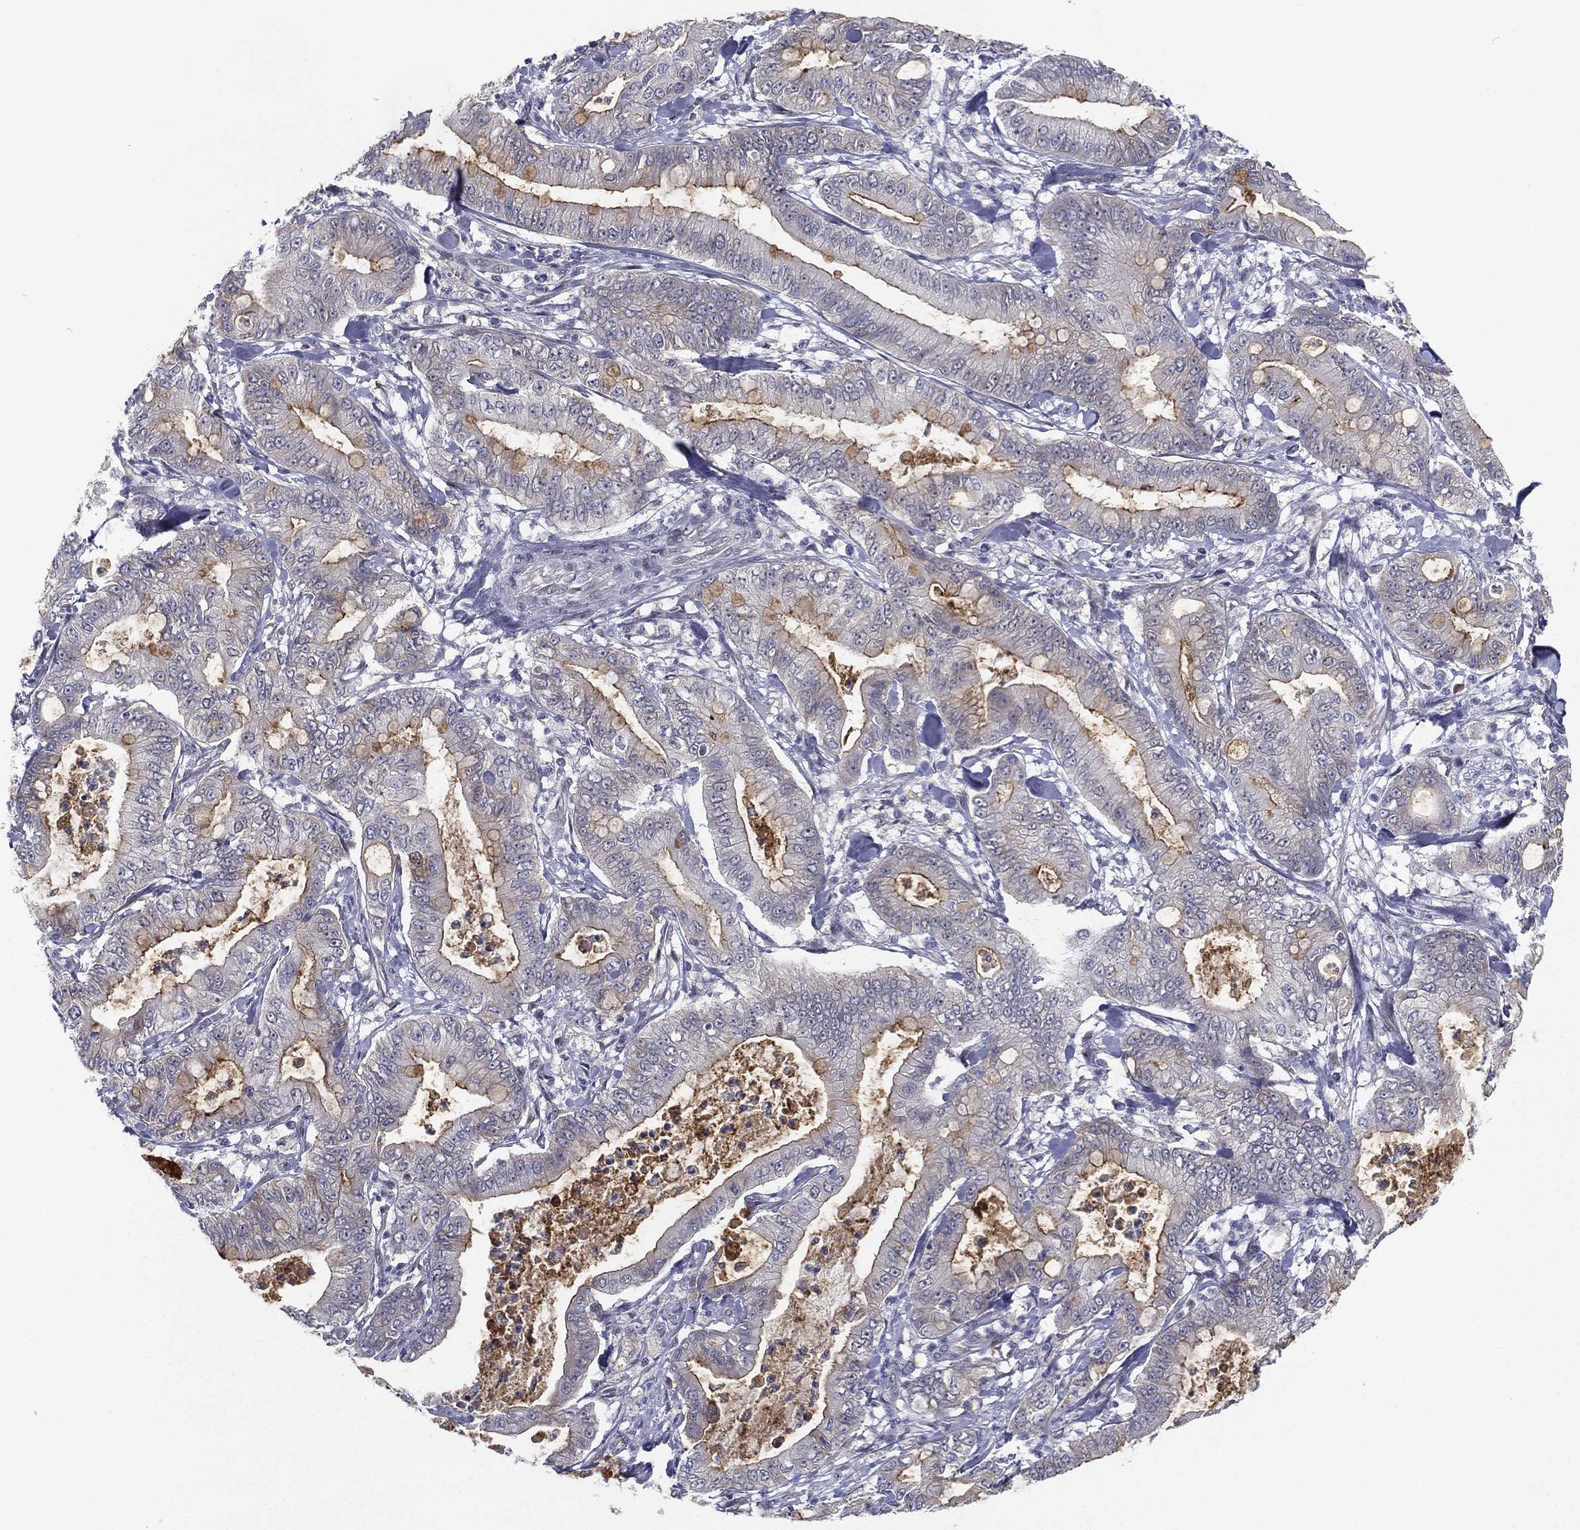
{"staining": {"intensity": "moderate", "quantity": "<25%", "location": "cytoplasmic/membranous"}, "tissue": "pancreatic cancer", "cell_type": "Tumor cells", "image_type": "cancer", "snomed": [{"axis": "morphology", "description": "Adenocarcinoma, NOS"}, {"axis": "topography", "description": "Pancreas"}], "caption": "Adenocarcinoma (pancreatic) tissue reveals moderate cytoplasmic/membranous positivity in approximately <25% of tumor cells (Brightfield microscopy of DAB IHC at high magnification).", "gene": "MS4A8", "patient": {"sex": "male", "age": 71}}